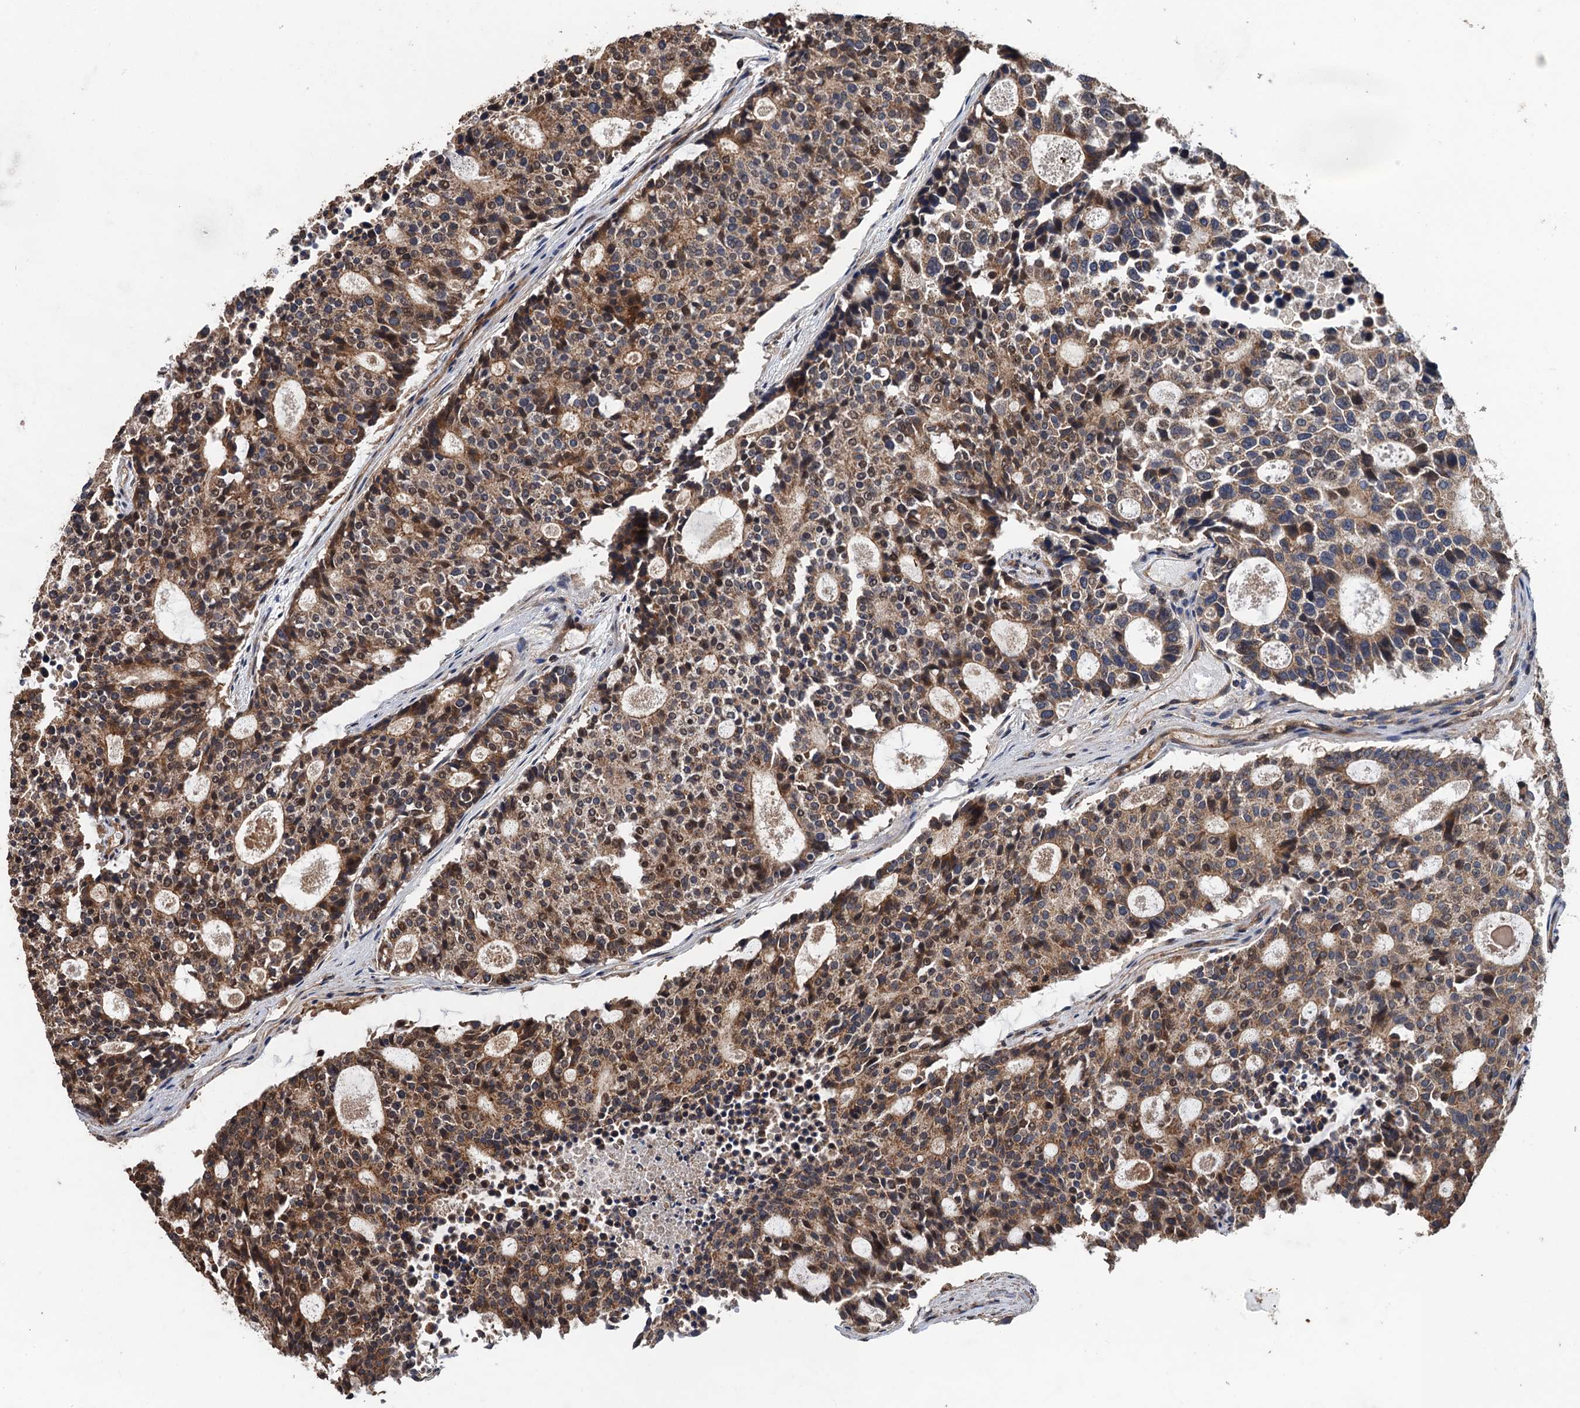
{"staining": {"intensity": "moderate", "quantity": ">75%", "location": "cytoplasmic/membranous"}, "tissue": "carcinoid", "cell_type": "Tumor cells", "image_type": "cancer", "snomed": [{"axis": "morphology", "description": "Carcinoid, malignant, NOS"}, {"axis": "topography", "description": "Pancreas"}], "caption": "About >75% of tumor cells in human carcinoid (malignant) reveal moderate cytoplasmic/membranous protein staining as visualized by brown immunohistochemical staining.", "gene": "PPP4R1", "patient": {"sex": "female", "age": 54}}